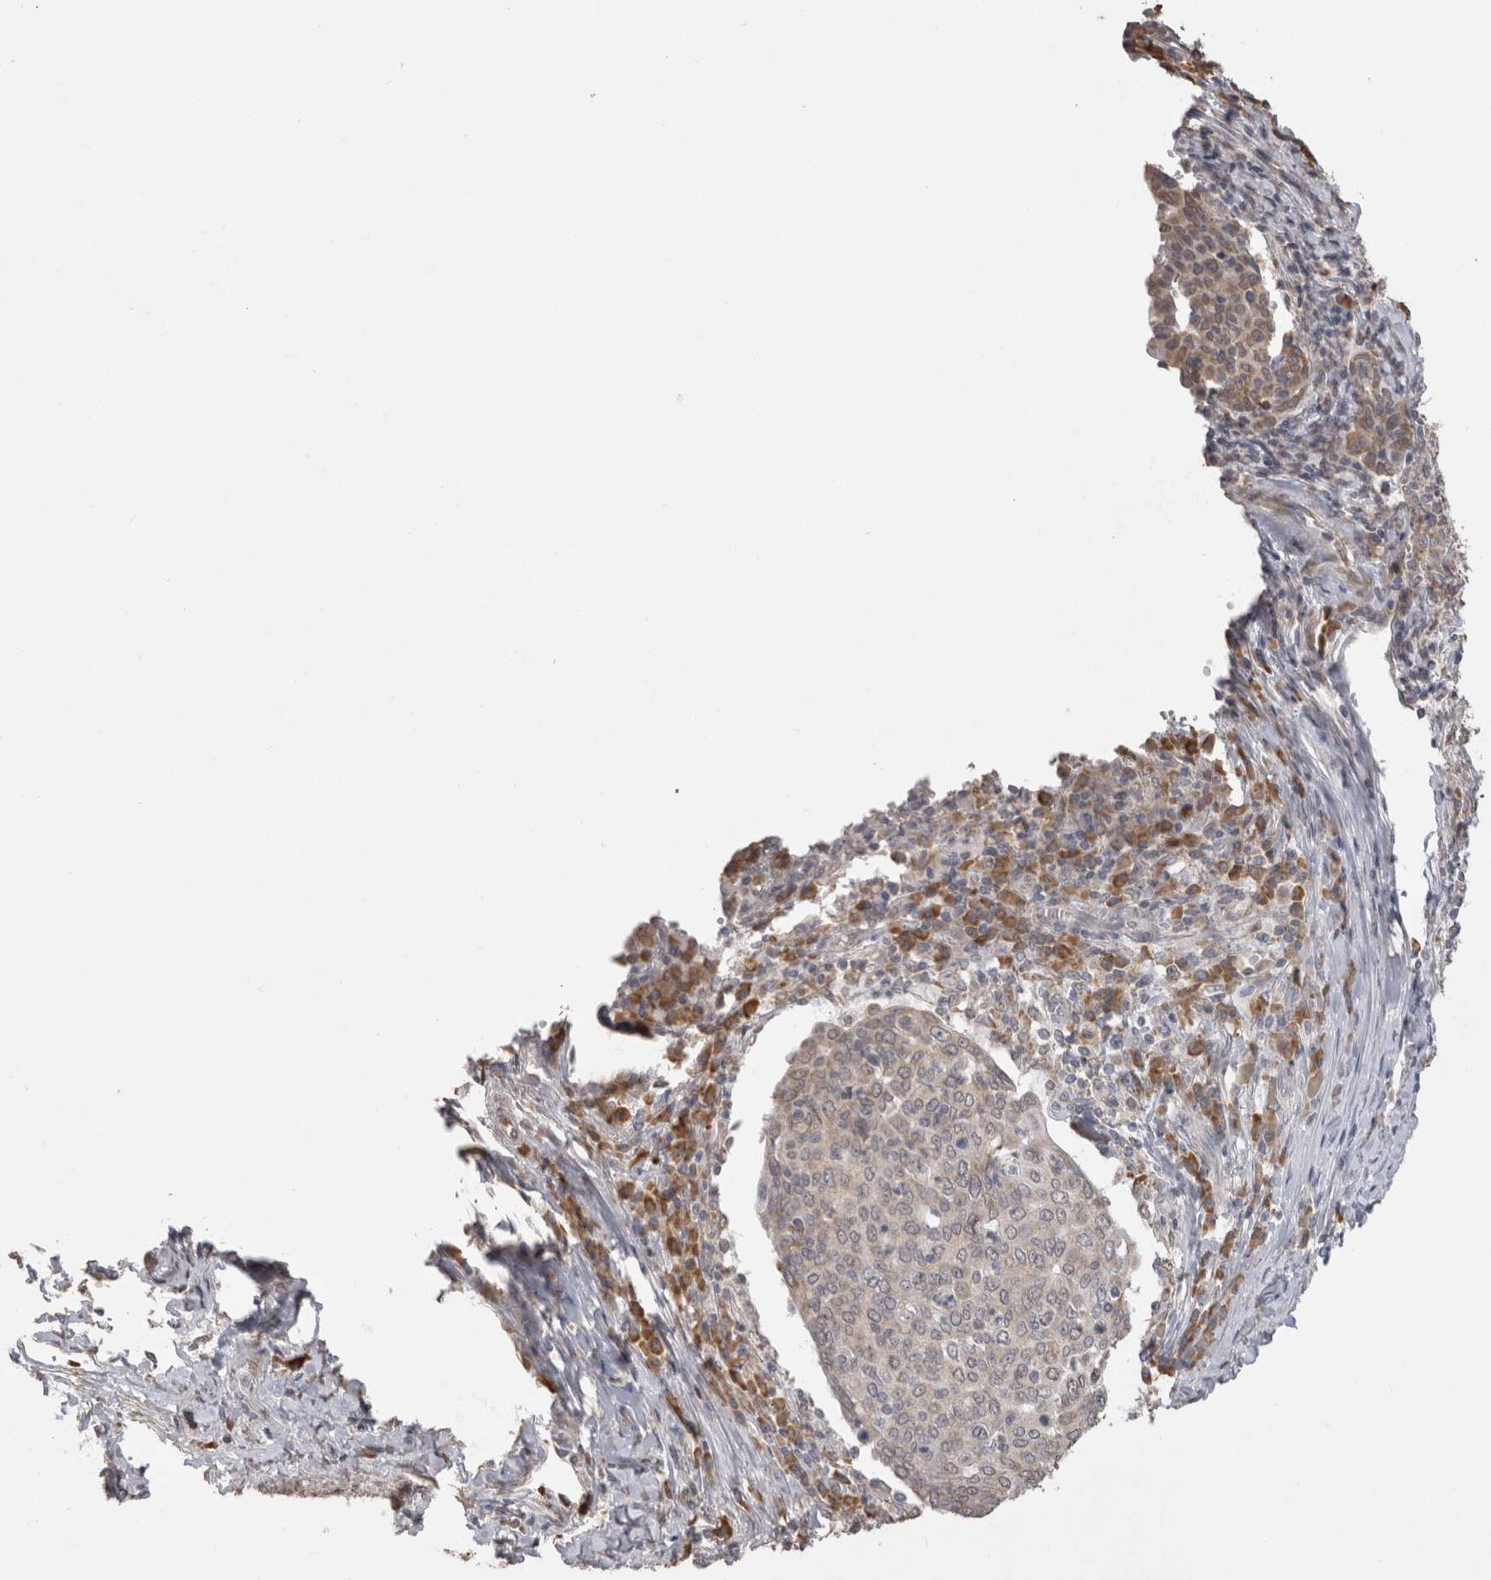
{"staining": {"intensity": "weak", "quantity": "<25%", "location": "cytoplasmic/membranous"}, "tissue": "cervical cancer", "cell_type": "Tumor cells", "image_type": "cancer", "snomed": [{"axis": "morphology", "description": "Squamous cell carcinoma, NOS"}, {"axis": "topography", "description": "Cervix"}], "caption": "Immunohistochemistry histopathology image of neoplastic tissue: human squamous cell carcinoma (cervical) stained with DAB exhibits no significant protein expression in tumor cells. (DAB (3,3'-diaminobenzidine) IHC visualized using brightfield microscopy, high magnification).", "gene": "NOMO1", "patient": {"sex": "female", "age": 40}}